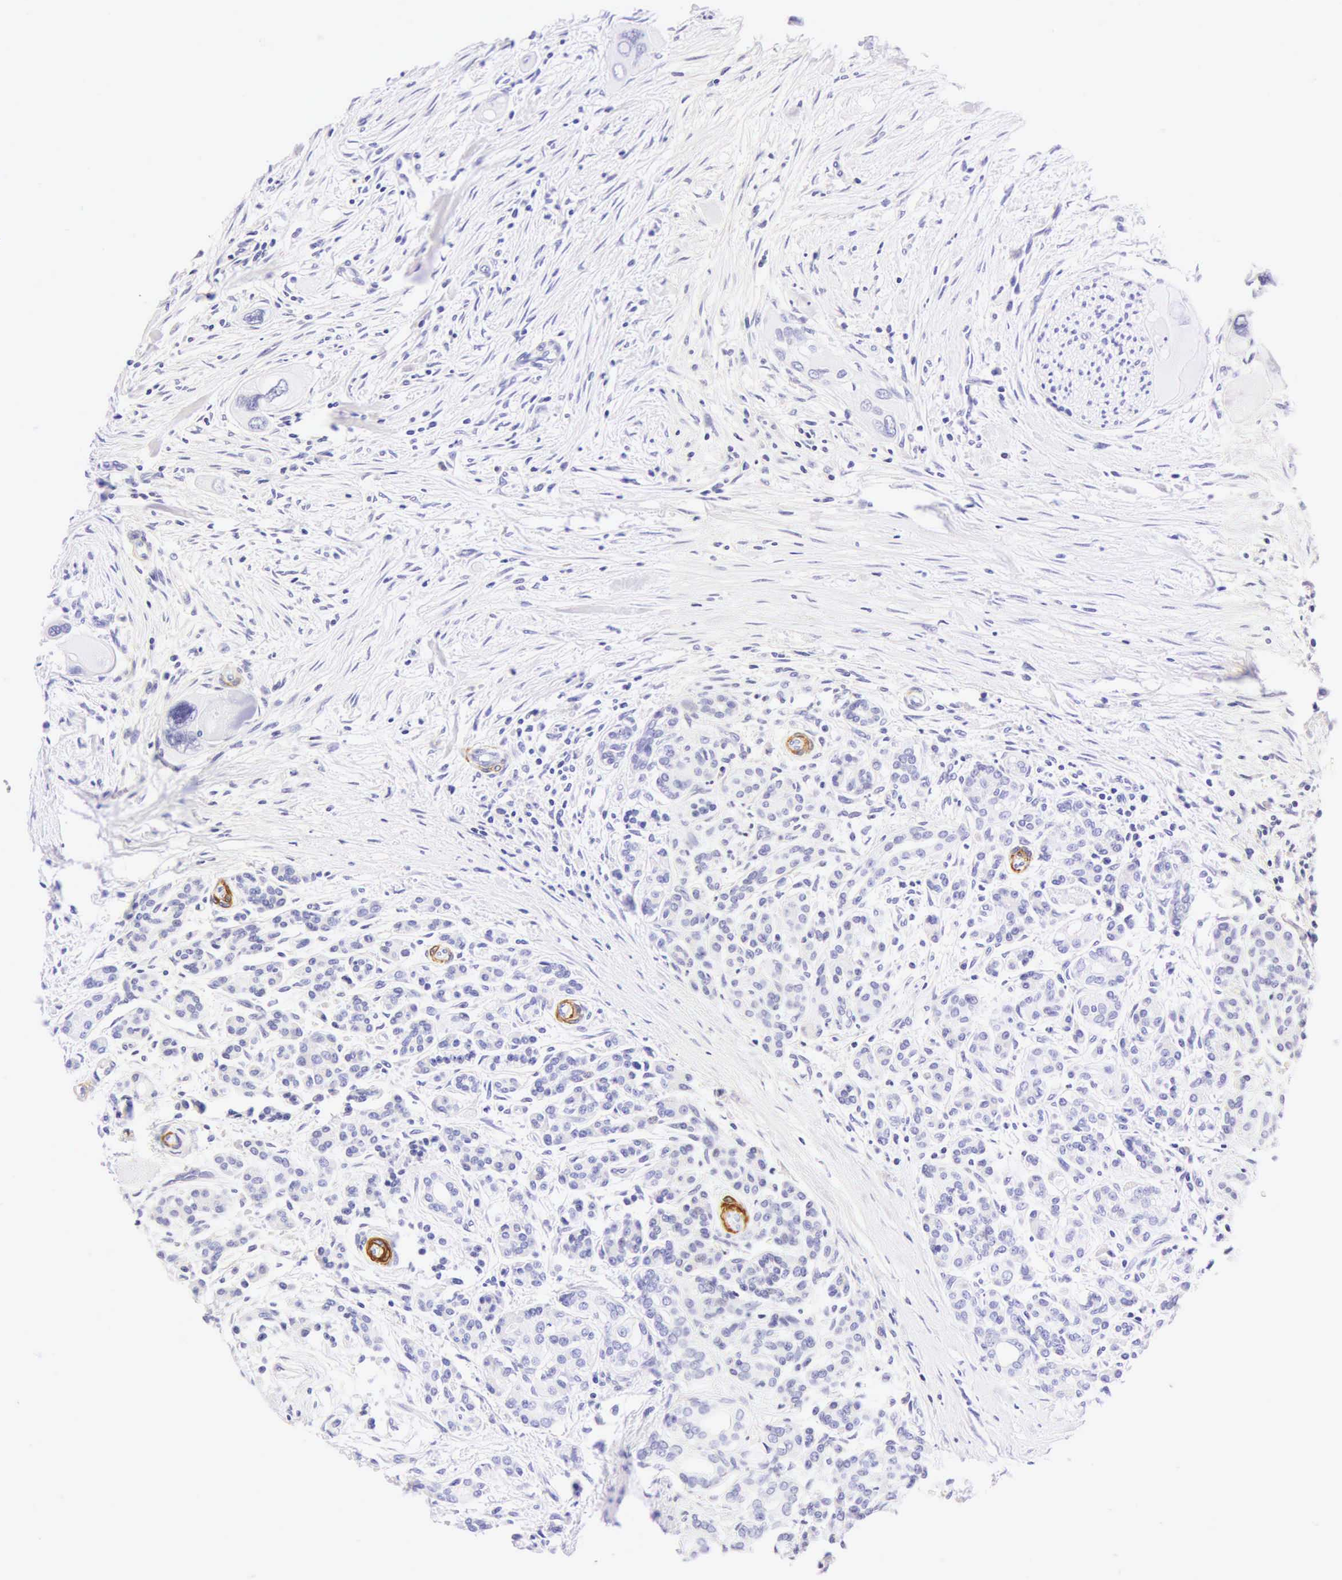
{"staining": {"intensity": "negative", "quantity": "none", "location": "none"}, "tissue": "pancreas", "cell_type": "Exocrine glandular cells", "image_type": "normal", "snomed": [{"axis": "morphology", "description": "Normal tissue, NOS"}, {"axis": "topography", "description": "Pancreas"}], "caption": "A high-resolution image shows immunohistochemistry (IHC) staining of normal pancreas, which displays no significant expression in exocrine glandular cells. Nuclei are stained in blue.", "gene": "CALD1", "patient": {"sex": "male", "age": 73}}